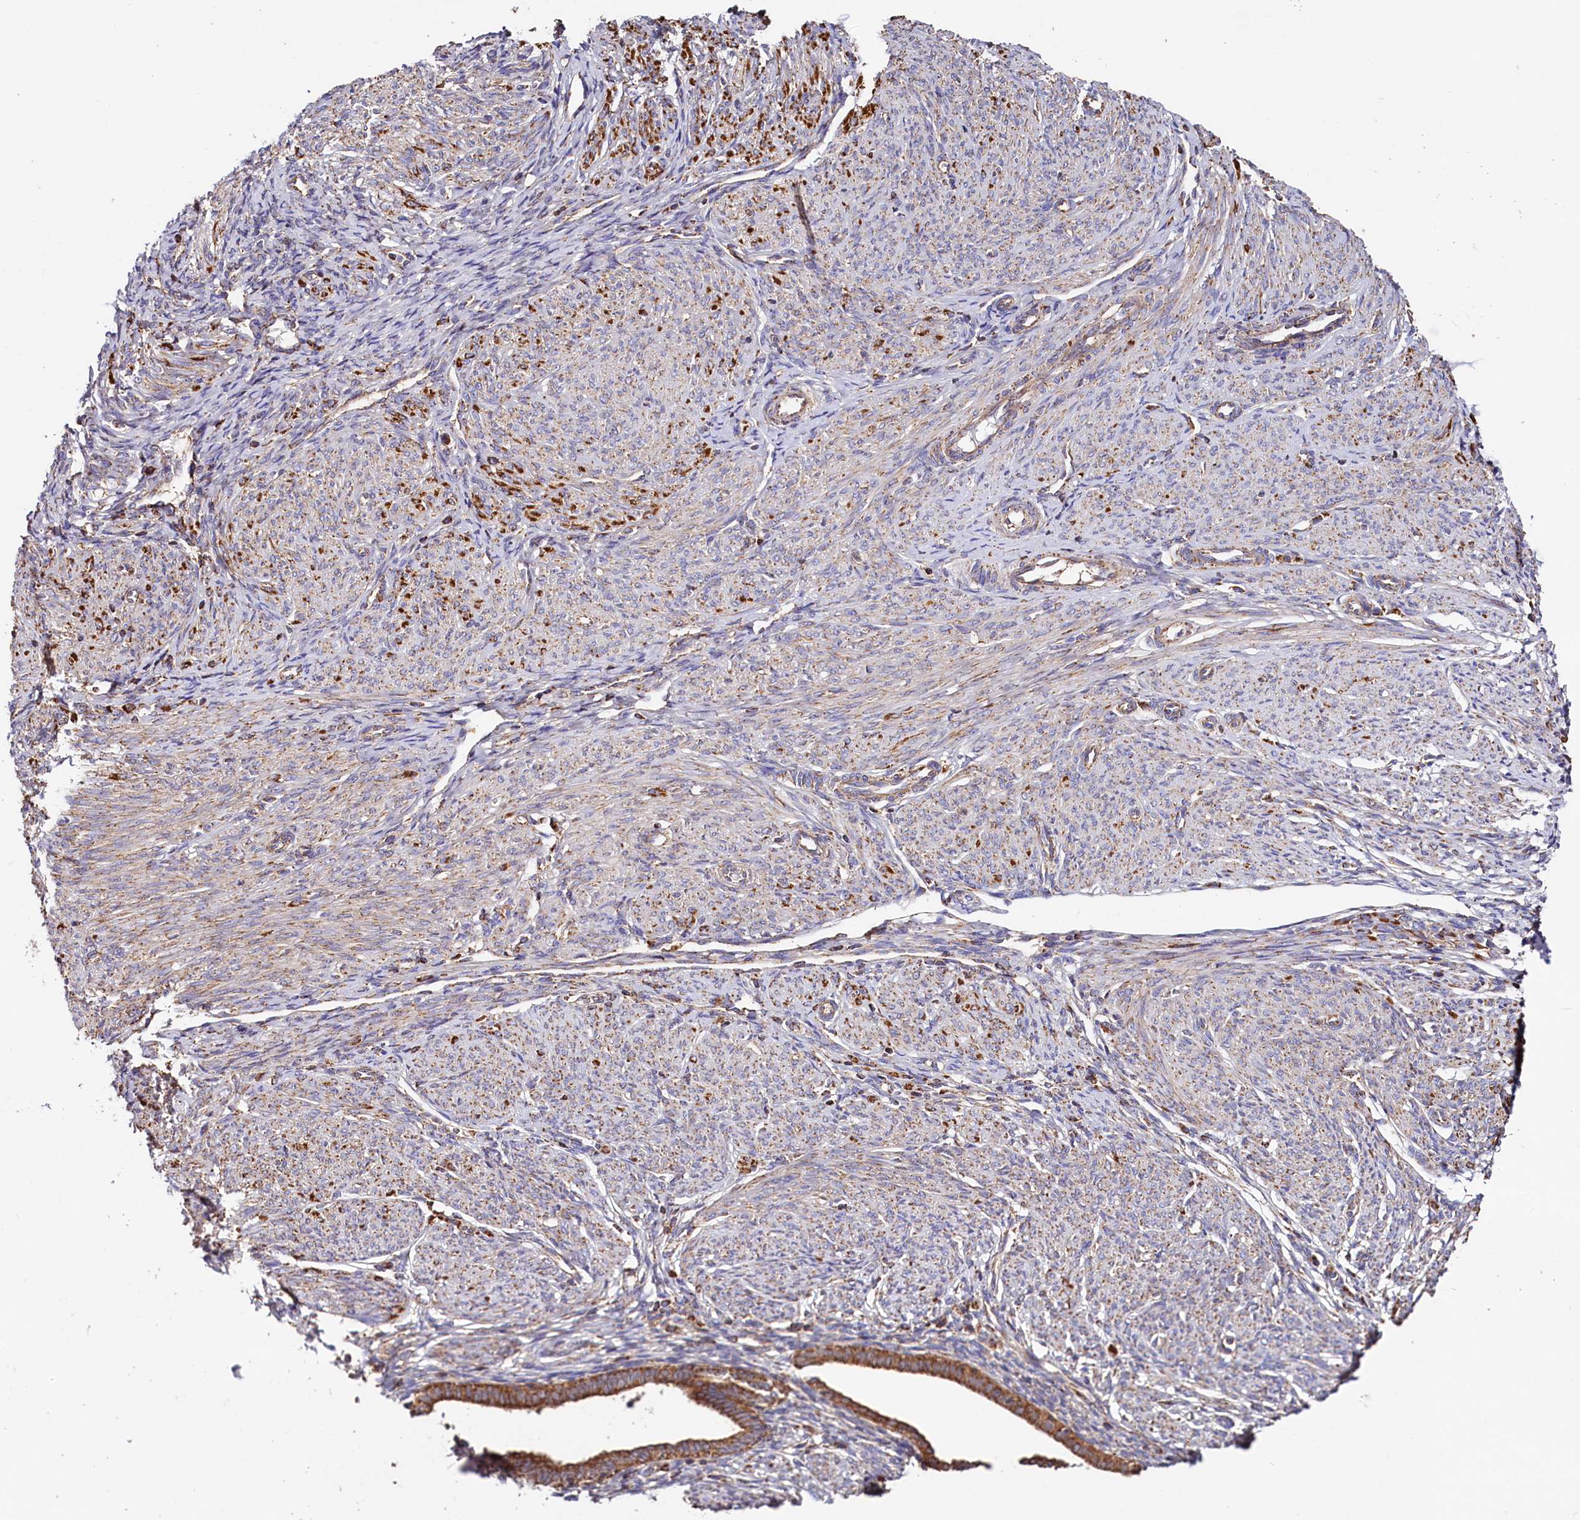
{"staining": {"intensity": "moderate", "quantity": "25%-75%", "location": "cytoplasmic/membranous"}, "tissue": "endometrium", "cell_type": "Cells in endometrial stroma", "image_type": "normal", "snomed": [{"axis": "morphology", "description": "Normal tissue, NOS"}, {"axis": "topography", "description": "Endometrium"}], "caption": "Brown immunohistochemical staining in benign endometrium reveals moderate cytoplasmic/membranous staining in about 25%-75% of cells in endometrial stroma.", "gene": "NUDT15", "patient": {"sex": "female", "age": 72}}